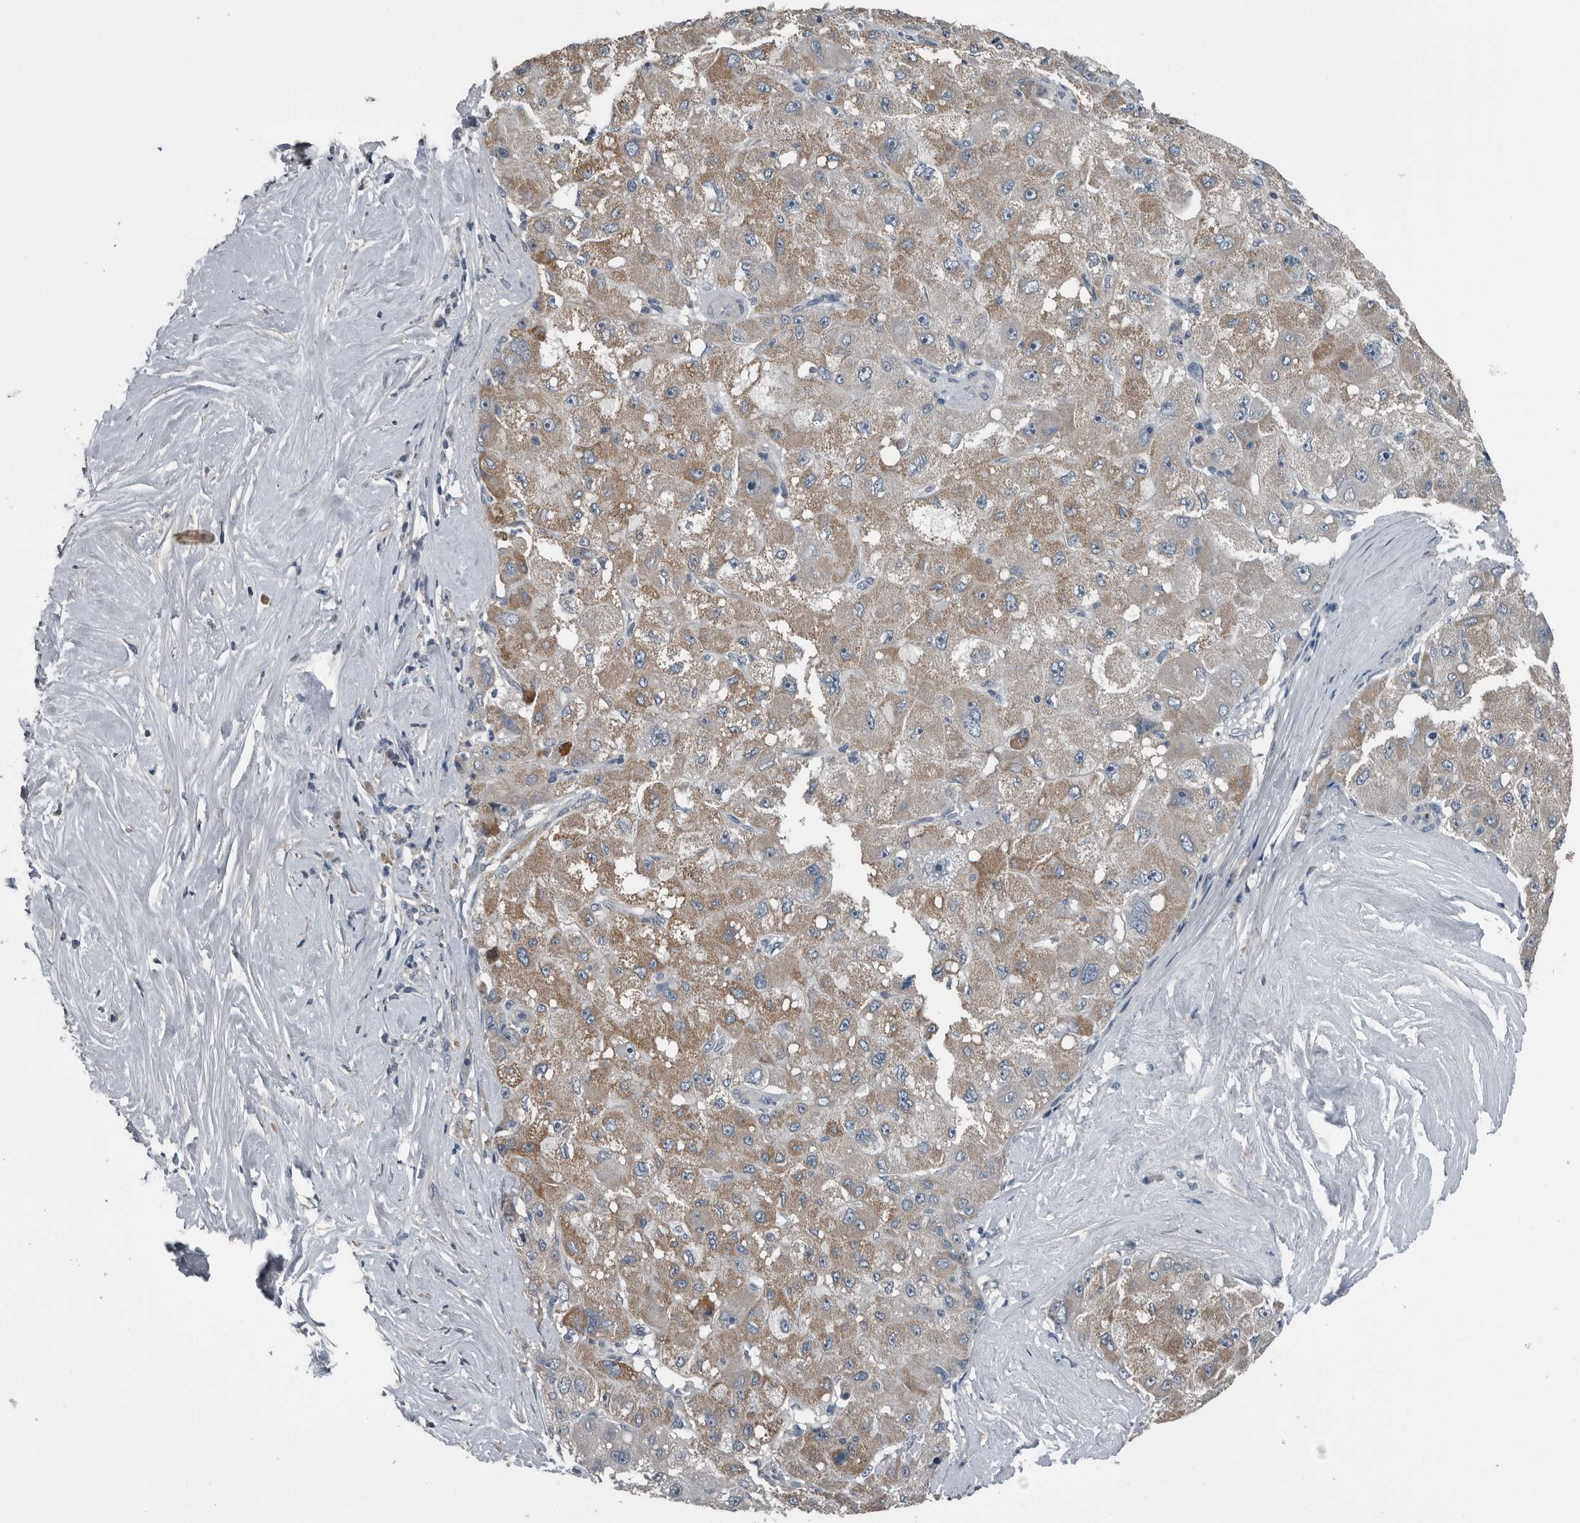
{"staining": {"intensity": "moderate", "quantity": ">75%", "location": "cytoplasmic/membranous"}, "tissue": "liver cancer", "cell_type": "Tumor cells", "image_type": "cancer", "snomed": [{"axis": "morphology", "description": "Carcinoma, Hepatocellular, NOS"}, {"axis": "topography", "description": "Liver"}], "caption": "Immunohistochemistry (IHC) (DAB) staining of liver cancer (hepatocellular carcinoma) shows moderate cytoplasmic/membranous protein expression in about >75% of tumor cells.", "gene": "KRT20", "patient": {"sex": "male", "age": 80}}